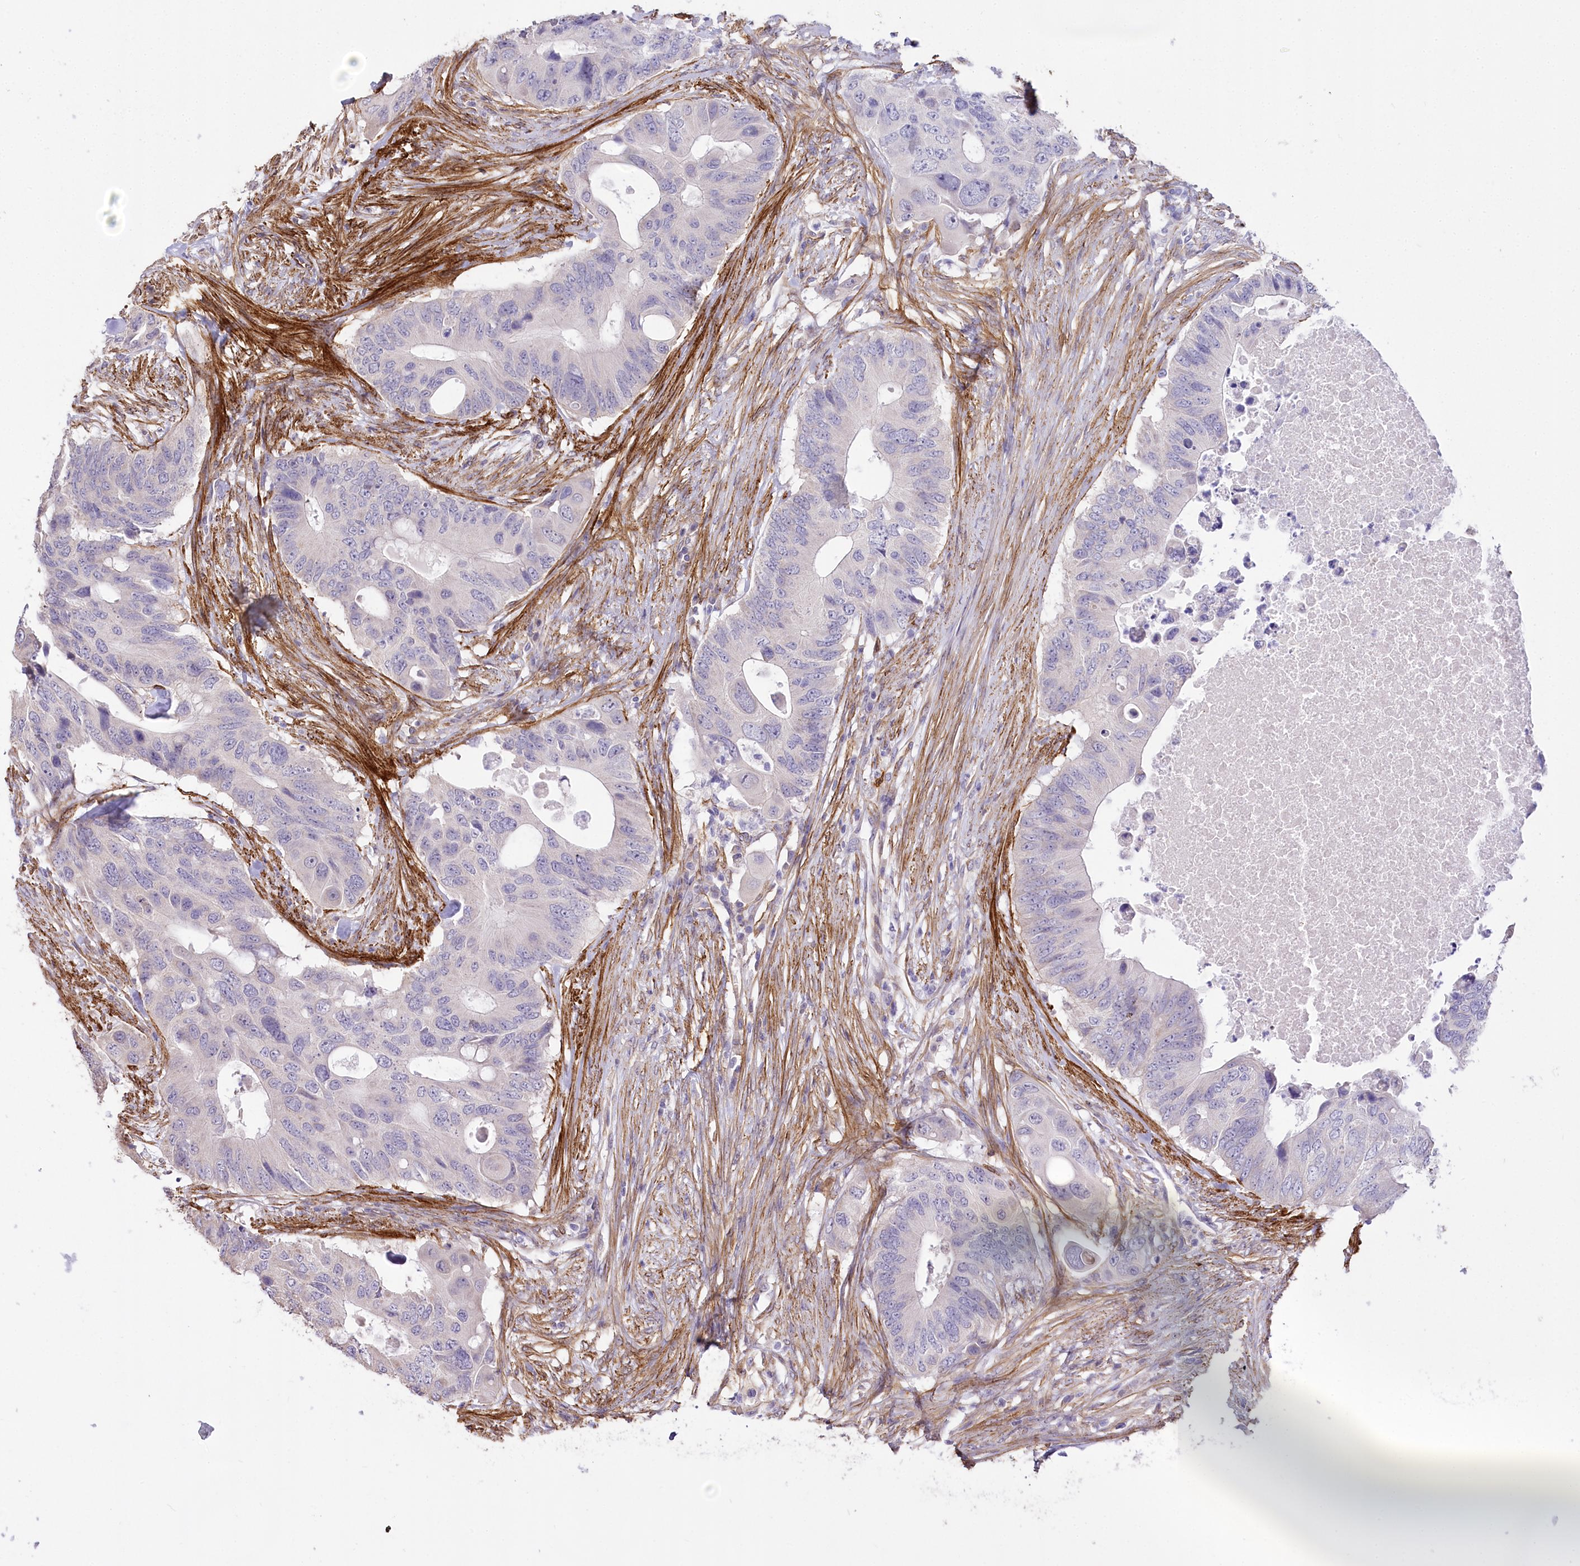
{"staining": {"intensity": "negative", "quantity": "none", "location": "none"}, "tissue": "colorectal cancer", "cell_type": "Tumor cells", "image_type": "cancer", "snomed": [{"axis": "morphology", "description": "Adenocarcinoma, NOS"}, {"axis": "topography", "description": "Colon"}], "caption": "Colorectal cancer stained for a protein using immunohistochemistry shows no expression tumor cells.", "gene": "SYNPO2", "patient": {"sex": "male", "age": 71}}